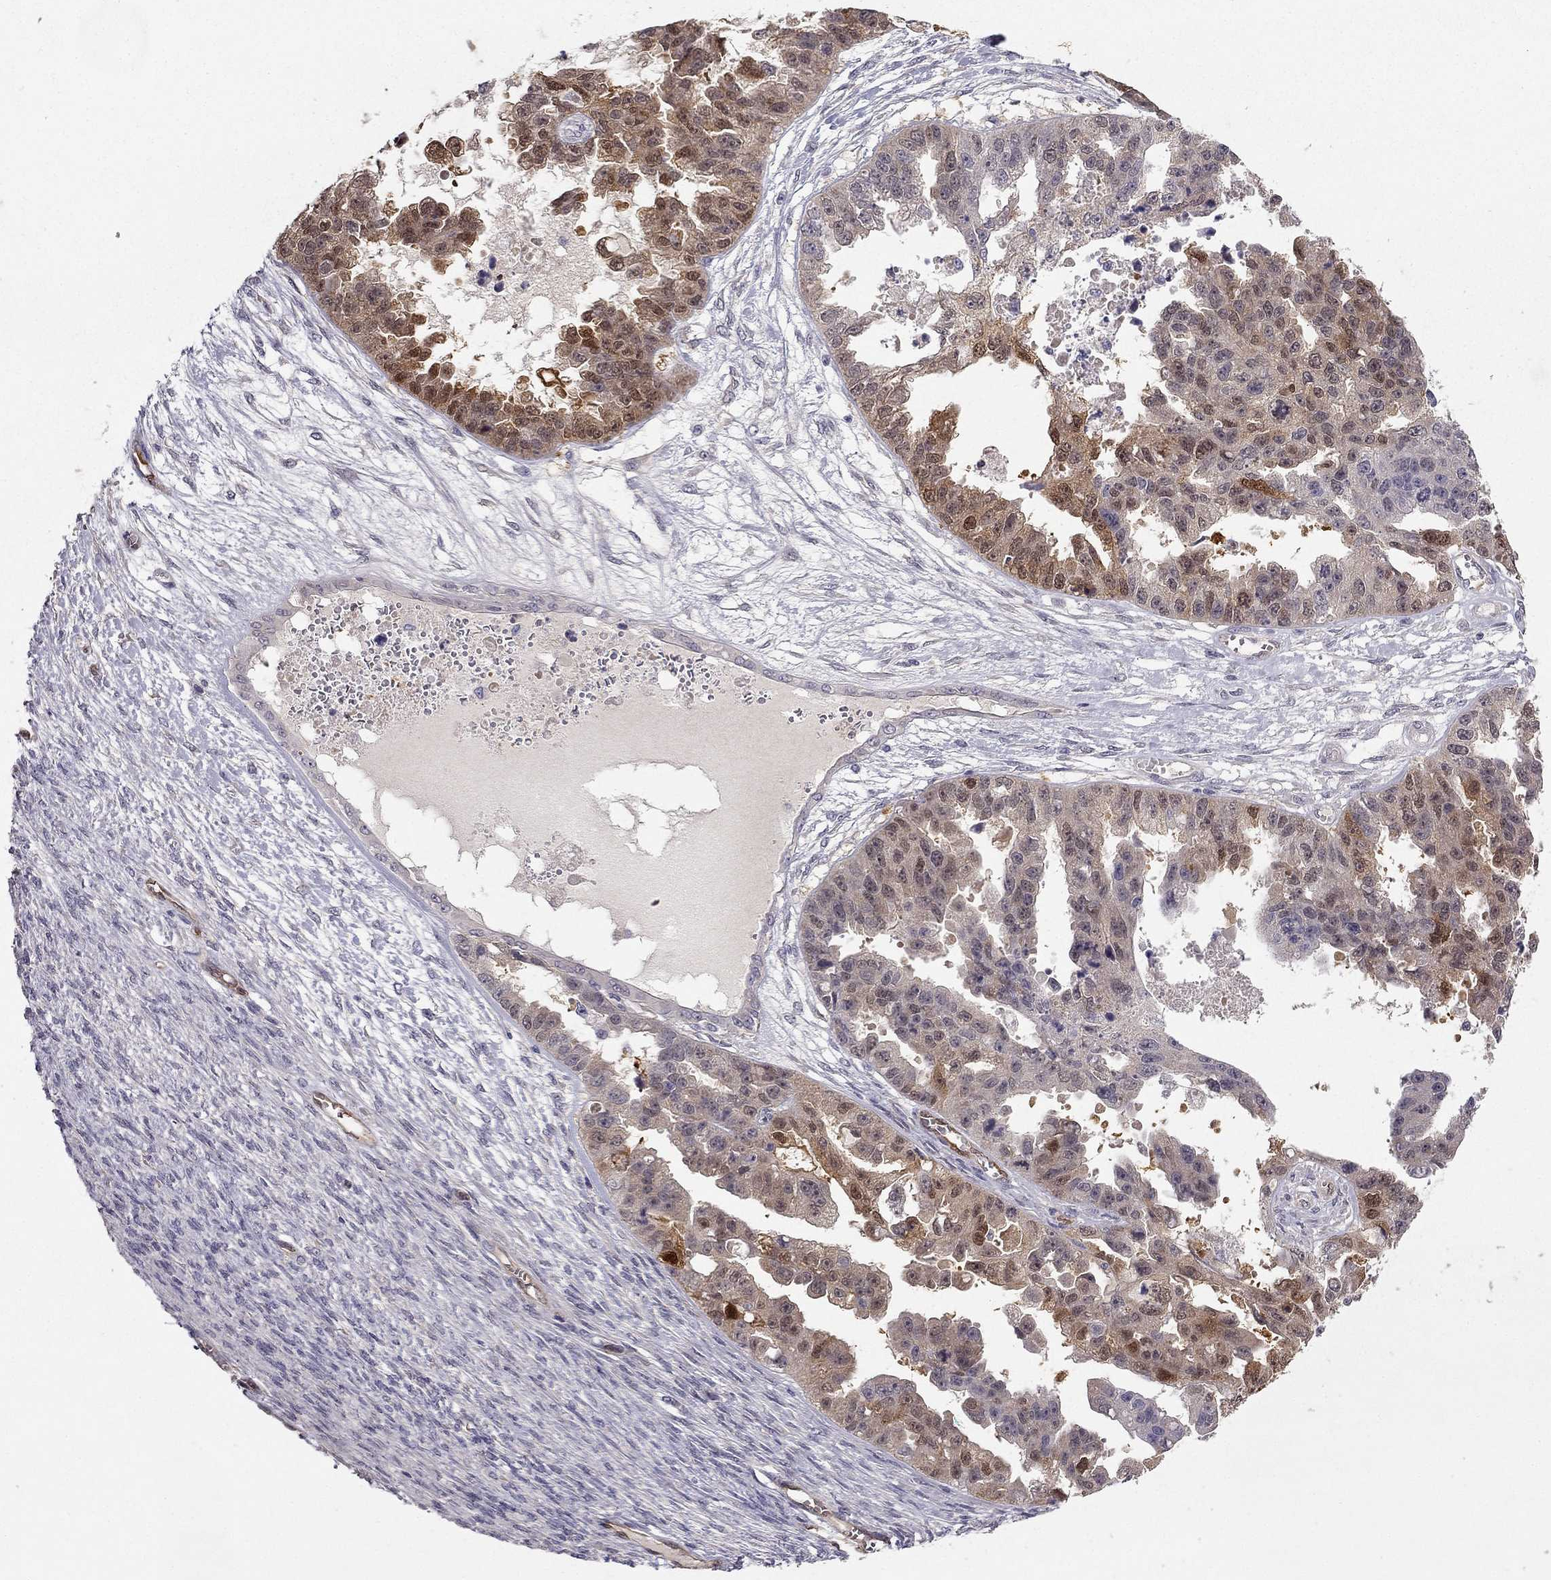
{"staining": {"intensity": "moderate", "quantity": "<25%", "location": "cytoplasmic/membranous,nuclear"}, "tissue": "ovarian cancer", "cell_type": "Tumor cells", "image_type": "cancer", "snomed": [{"axis": "morphology", "description": "Cystadenocarcinoma, serous, NOS"}, {"axis": "topography", "description": "Ovary"}], "caption": "A brown stain shows moderate cytoplasmic/membranous and nuclear expression of a protein in human ovarian cancer (serous cystadenocarcinoma) tumor cells.", "gene": "NQO1", "patient": {"sex": "female", "age": 58}}